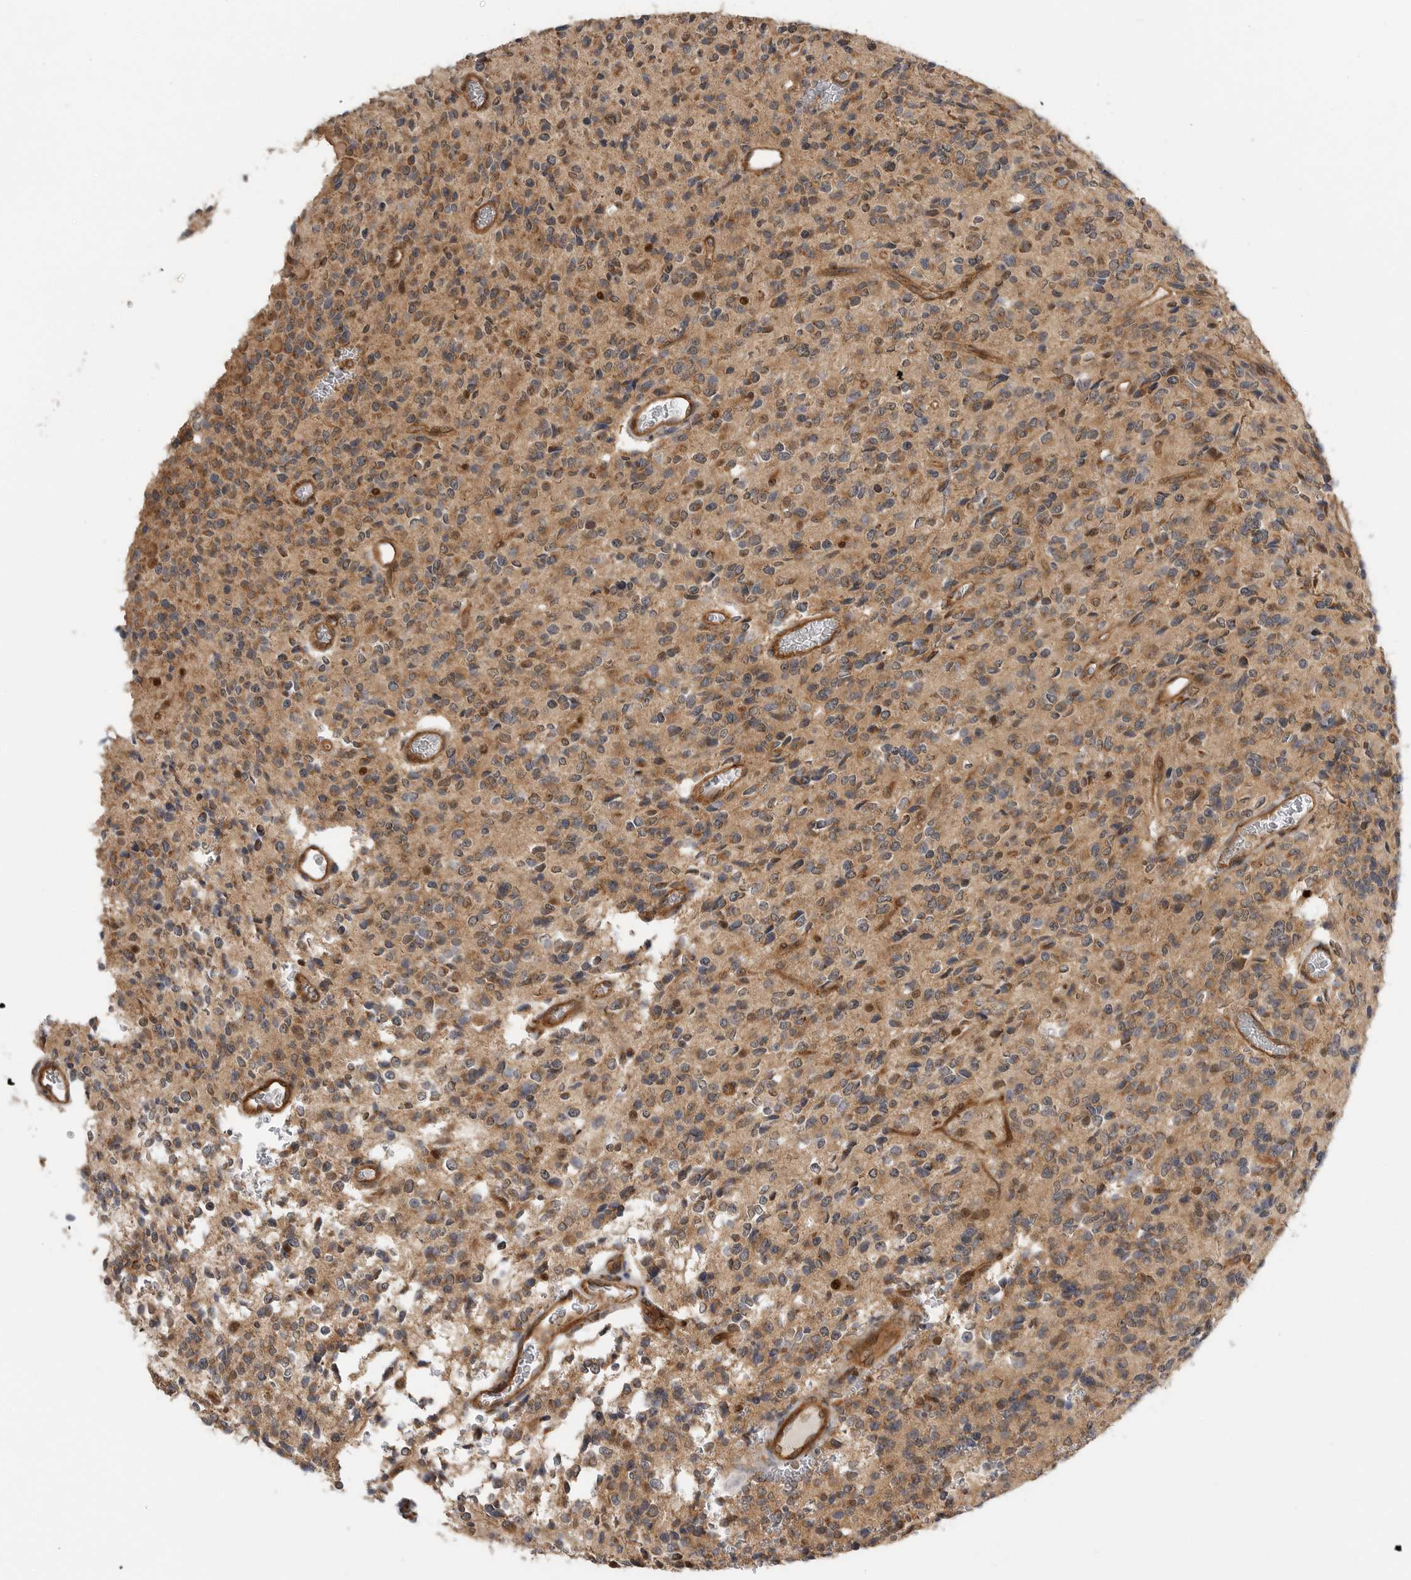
{"staining": {"intensity": "moderate", "quantity": ">75%", "location": "cytoplasmic/membranous,nuclear"}, "tissue": "glioma", "cell_type": "Tumor cells", "image_type": "cancer", "snomed": [{"axis": "morphology", "description": "Glioma, malignant, High grade"}, {"axis": "topography", "description": "Brain"}], "caption": "This photomicrograph exhibits immunohistochemistry staining of human malignant high-grade glioma, with medium moderate cytoplasmic/membranous and nuclear staining in about >75% of tumor cells.", "gene": "STRAP", "patient": {"sex": "male", "age": 34}}